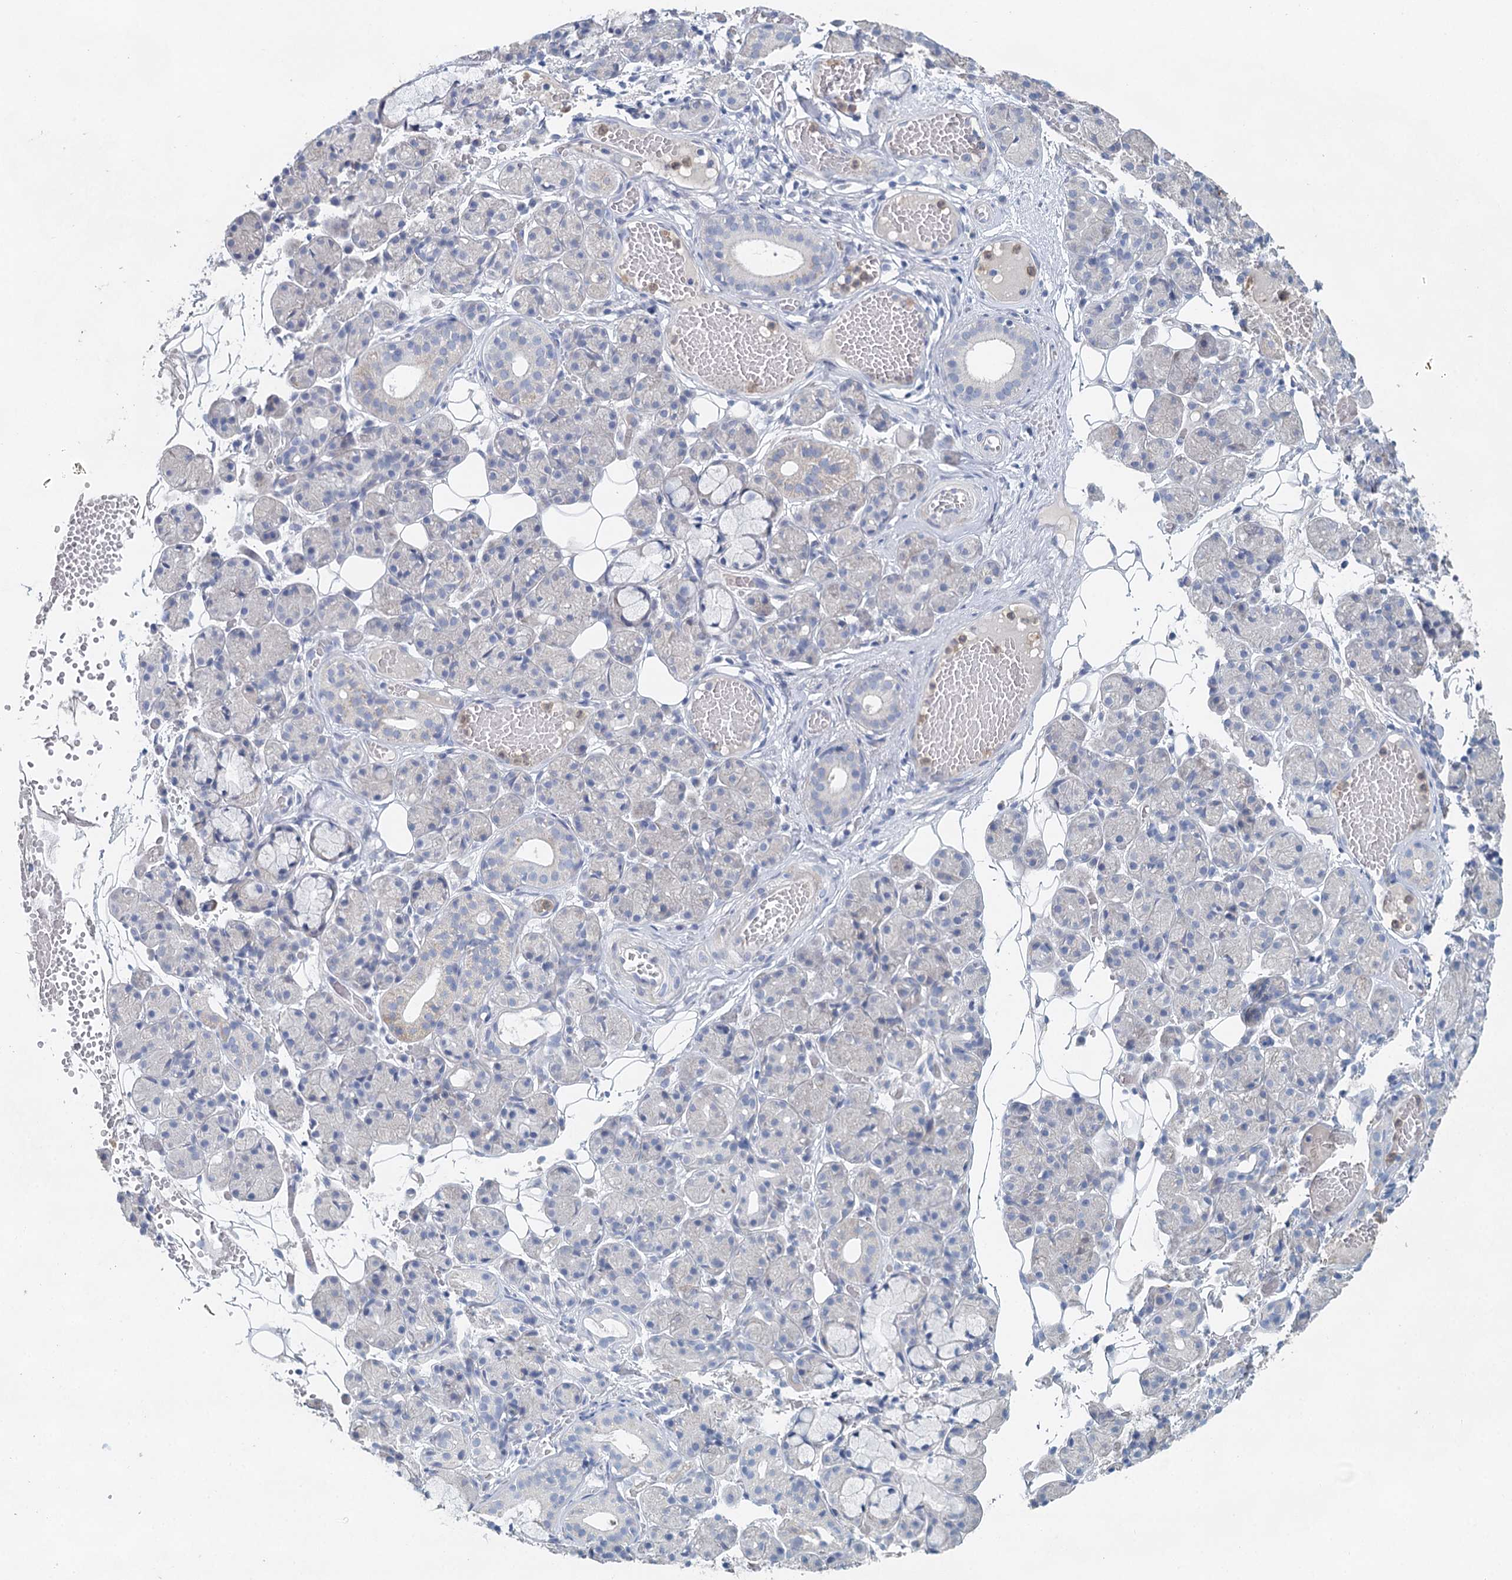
{"staining": {"intensity": "negative", "quantity": "none", "location": "none"}, "tissue": "salivary gland", "cell_type": "Glandular cells", "image_type": "normal", "snomed": [{"axis": "morphology", "description": "Normal tissue, NOS"}, {"axis": "topography", "description": "Salivary gland"}], "caption": "Protein analysis of normal salivary gland reveals no significant positivity in glandular cells. (DAB (3,3'-diaminobenzidine) immunohistochemistry visualized using brightfield microscopy, high magnification).", "gene": "MYL6B", "patient": {"sex": "male", "age": 63}}